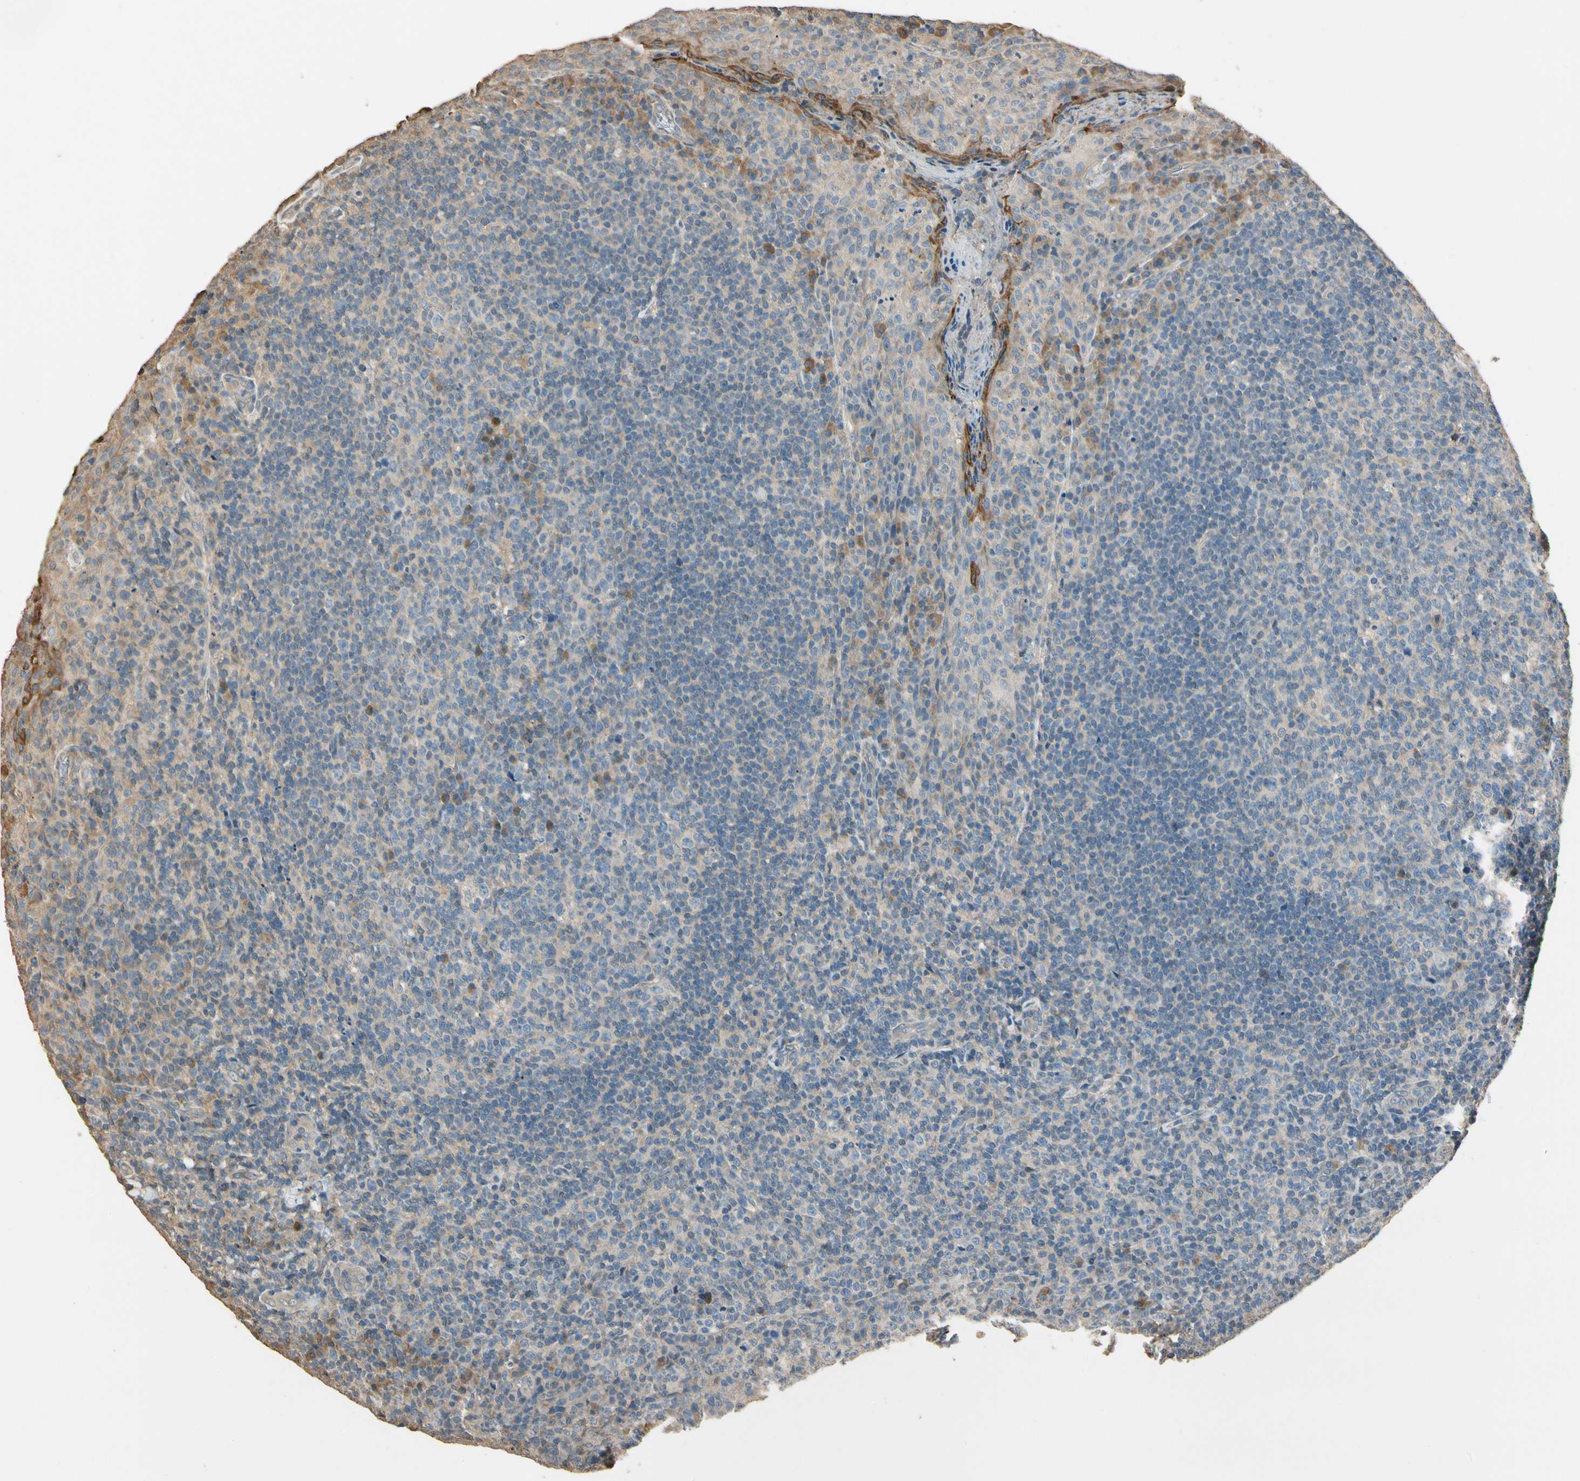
{"staining": {"intensity": "weak", "quantity": ">75%", "location": "cytoplasmic/membranous"}, "tissue": "tonsil", "cell_type": "Germinal center cells", "image_type": "normal", "snomed": [{"axis": "morphology", "description": "Normal tissue, NOS"}, {"axis": "topography", "description": "Tonsil"}], "caption": "Immunohistochemical staining of unremarkable tonsil demonstrates low levels of weak cytoplasmic/membranous expression in approximately >75% of germinal center cells. The staining was performed using DAB (3,3'-diaminobenzidine), with brown indicating positive protein expression. Nuclei are stained blue with hematoxylin.", "gene": "CDH6", "patient": {"sex": "male", "age": 17}}